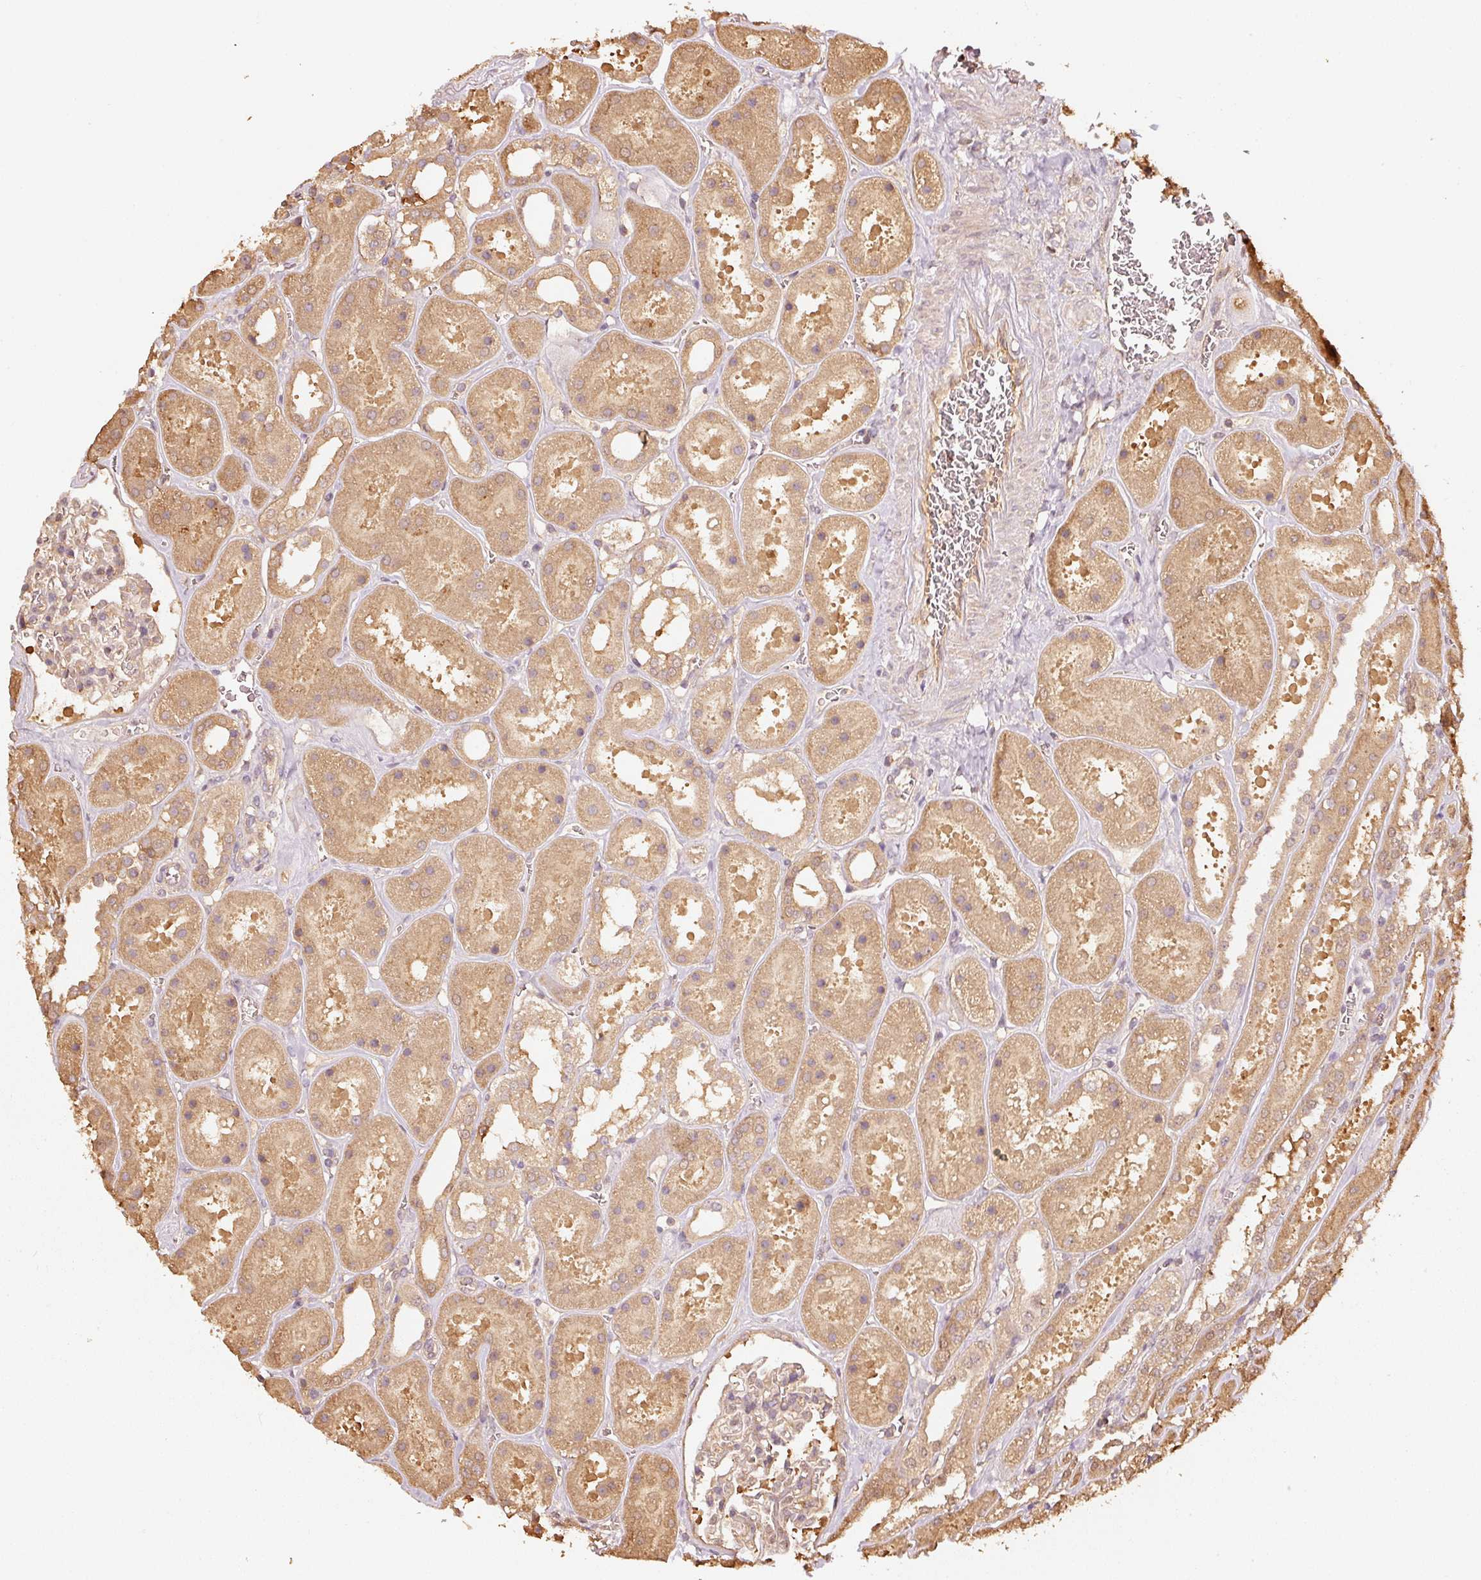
{"staining": {"intensity": "weak", "quantity": "<25%", "location": "cytoplasmic/membranous"}, "tissue": "kidney", "cell_type": "Cells in glomeruli", "image_type": "normal", "snomed": [{"axis": "morphology", "description": "Normal tissue, NOS"}, {"axis": "topography", "description": "Kidney"}], "caption": "Immunohistochemical staining of benign kidney exhibits no significant positivity in cells in glomeruli. Nuclei are stained in blue.", "gene": "STAU1", "patient": {"sex": "female", "age": 41}}